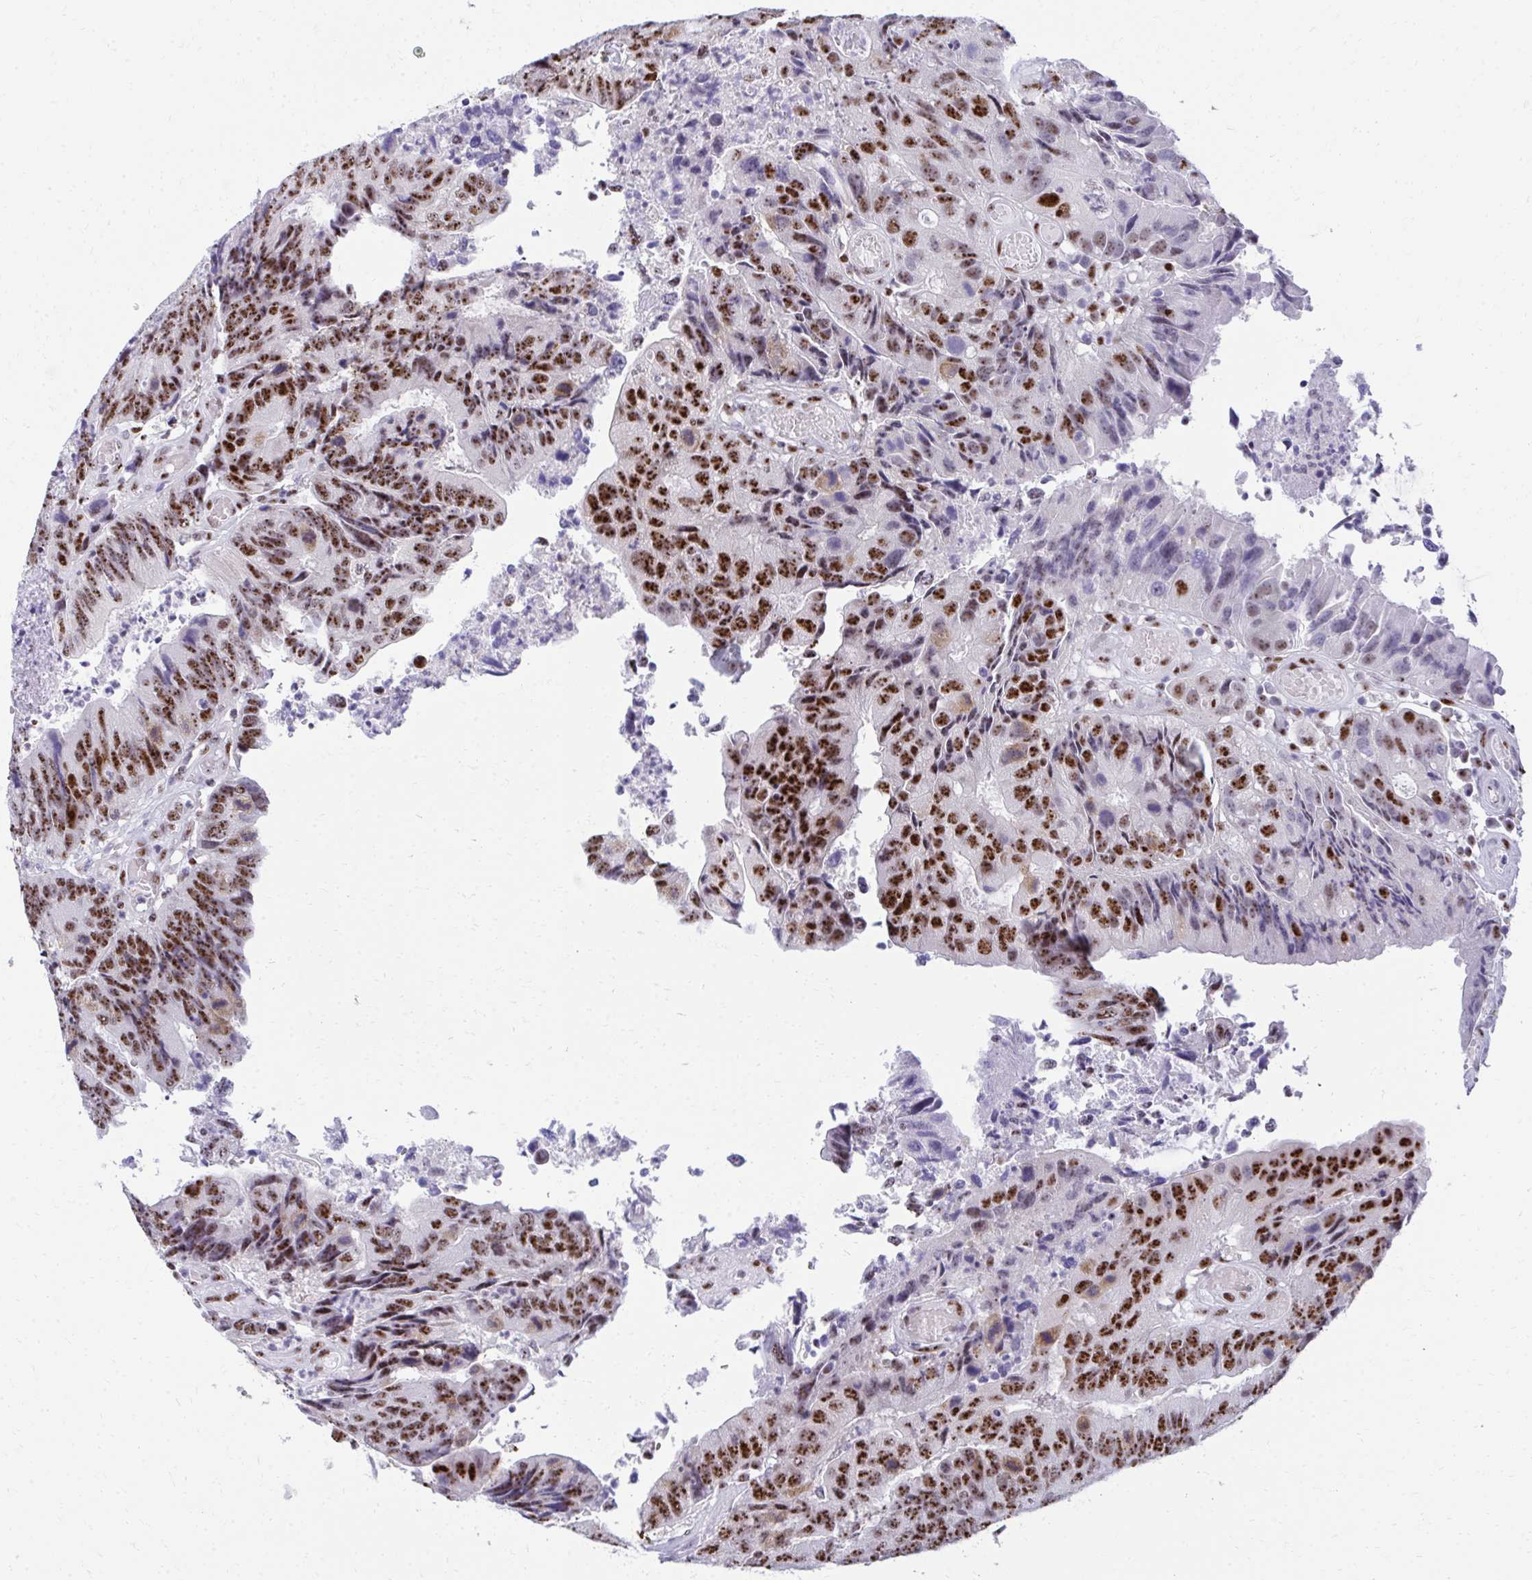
{"staining": {"intensity": "strong", "quantity": ">75%", "location": "nuclear"}, "tissue": "colorectal cancer", "cell_type": "Tumor cells", "image_type": "cancer", "snomed": [{"axis": "morphology", "description": "Adenocarcinoma, NOS"}, {"axis": "topography", "description": "Colon"}], "caption": "An image of human adenocarcinoma (colorectal) stained for a protein reveals strong nuclear brown staining in tumor cells.", "gene": "PELP1", "patient": {"sex": "female", "age": 67}}